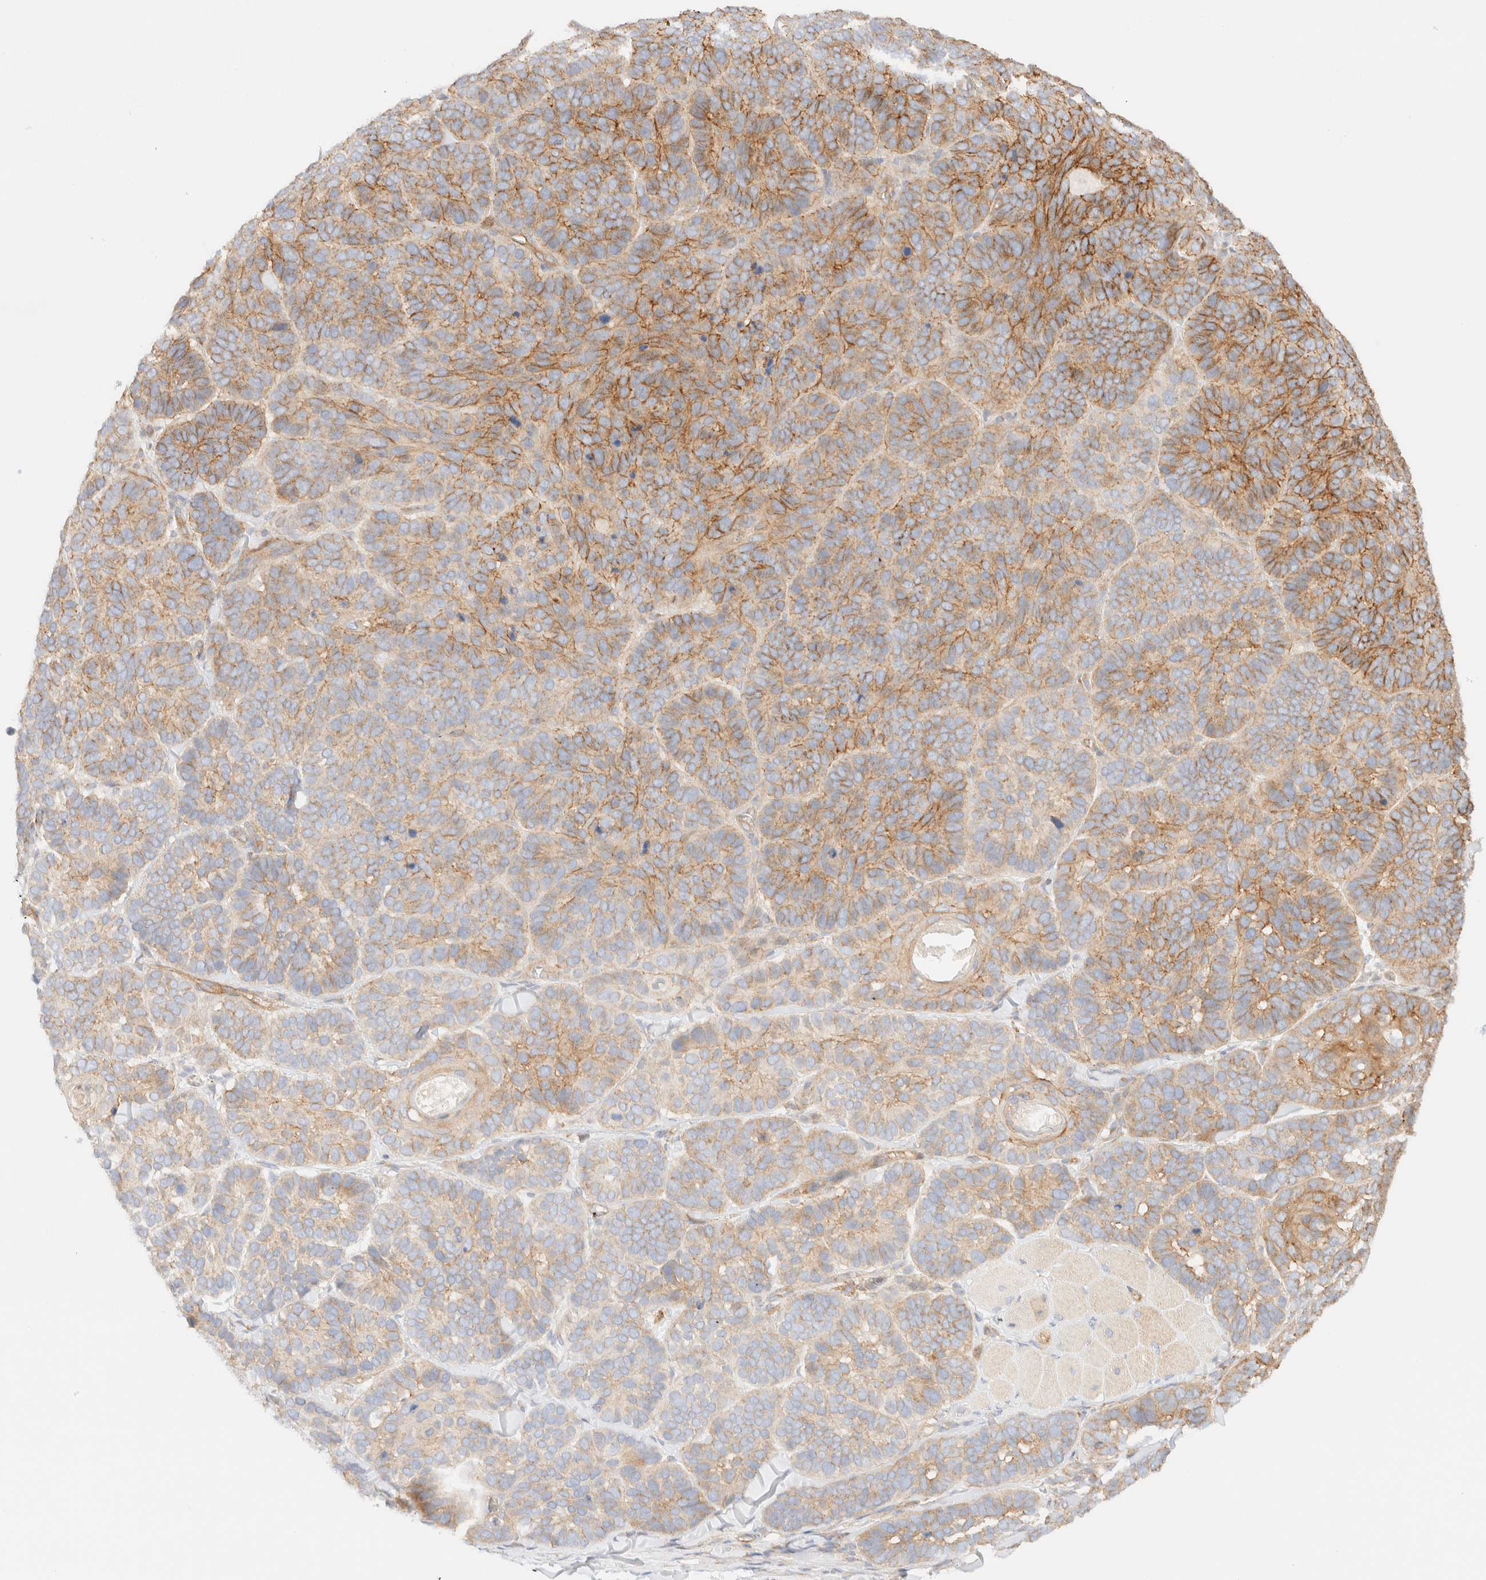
{"staining": {"intensity": "moderate", "quantity": "25%-75%", "location": "cytoplasmic/membranous"}, "tissue": "skin cancer", "cell_type": "Tumor cells", "image_type": "cancer", "snomed": [{"axis": "morphology", "description": "Basal cell carcinoma"}, {"axis": "topography", "description": "Skin"}], "caption": "The image demonstrates staining of skin cancer (basal cell carcinoma), revealing moderate cytoplasmic/membranous protein staining (brown color) within tumor cells.", "gene": "MYO10", "patient": {"sex": "male", "age": 62}}